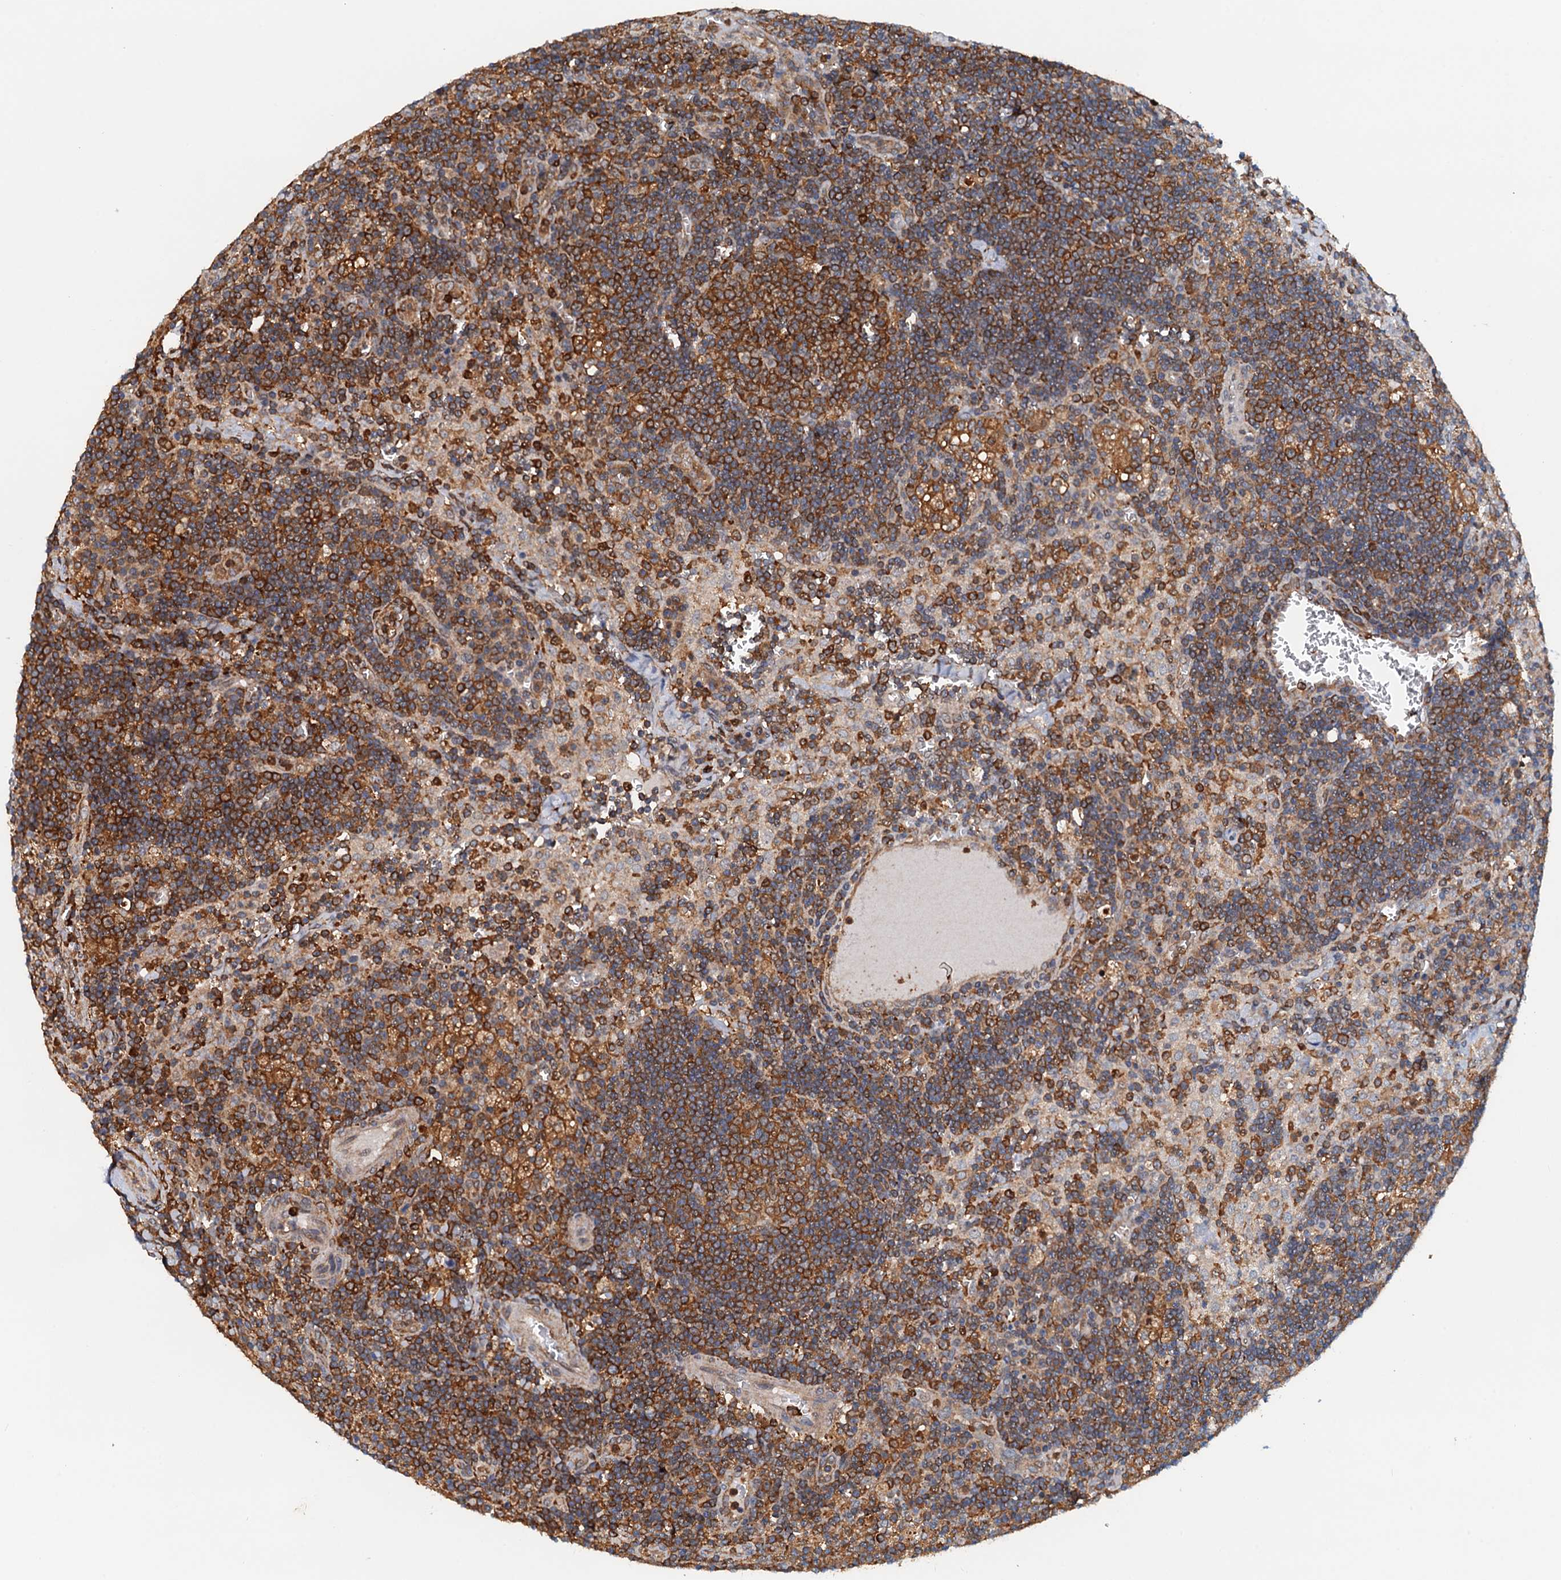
{"staining": {"intensity": "strong", "quantity": ">75%", "location": "cytoplasmic/membranous"}, "tissue": "lymph node", "cell_type": "Germinal center cells", "image_type": "normal", "snomed": [{"axis": "morphology", "description": "Normal tissue, NOS"}, {"axis": "topography", "description": "Lymph node"}], "caption": "Lymph node stained with a brown dye reveals strong cytoplasmic/membranous positive staining in about >75% of germinal center cells.", "gene": "USP6NL", "patient": {"sex": "male", "age": 58}}